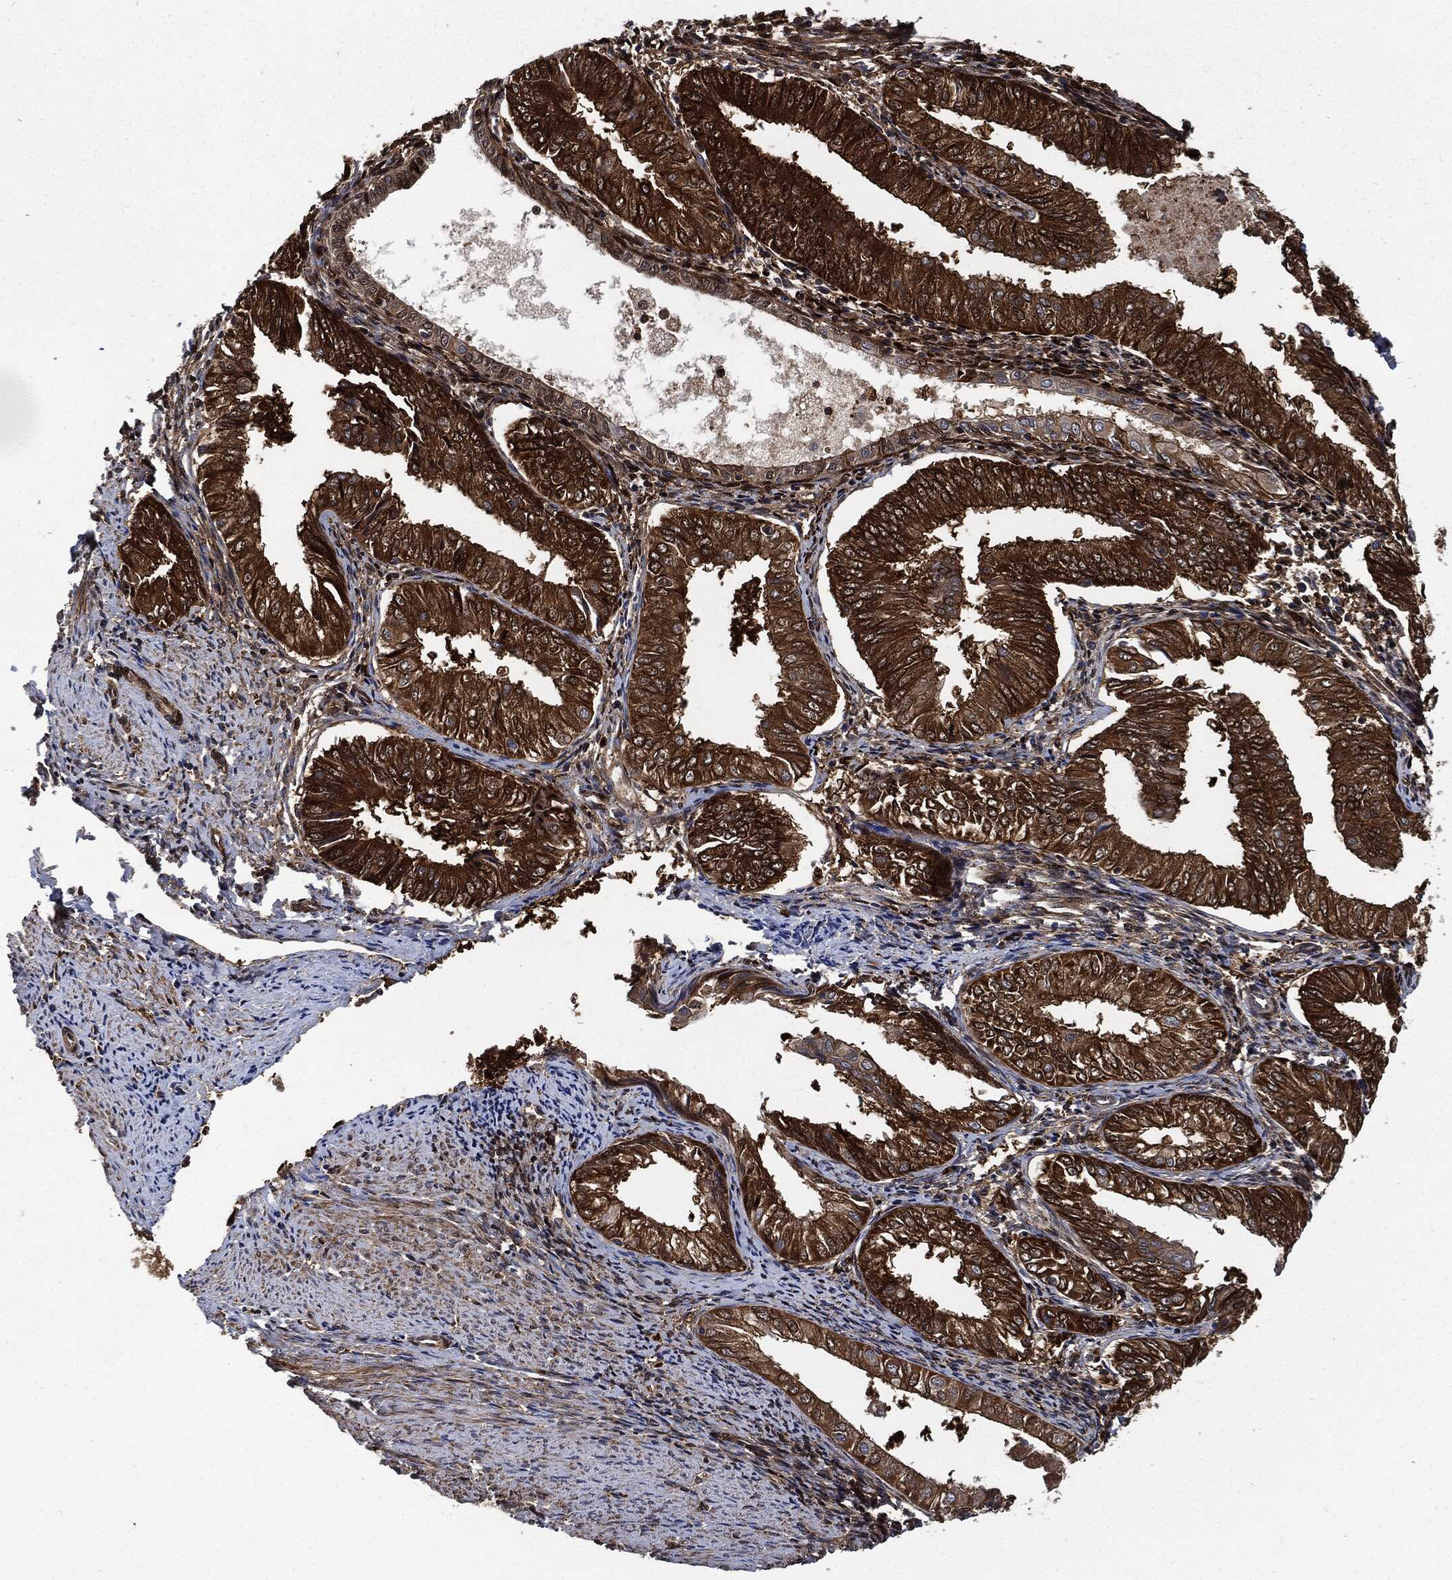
{"staining": {"intensity": "strong", "quantity": ">75%", "location": "cytoplasmic/membranous"}, "tissue": "endometrial cancer", "cell_type": "Tumor cells", "image_type": "cancer", "snomed": [{"axis": "morphology", "description": "Adenocarcinoma, NOS"}, {"axis": "topography", "description": "Endometrium"}], "caption": "Immunohistochemical staining of endometrial adenocarcinoma demonstrates high levels of strong cytoplasmic/membranous expression in about >75% of tumor cells.", "gene": "PRDX2", "patient": {"sex": "female", "age": 53}}